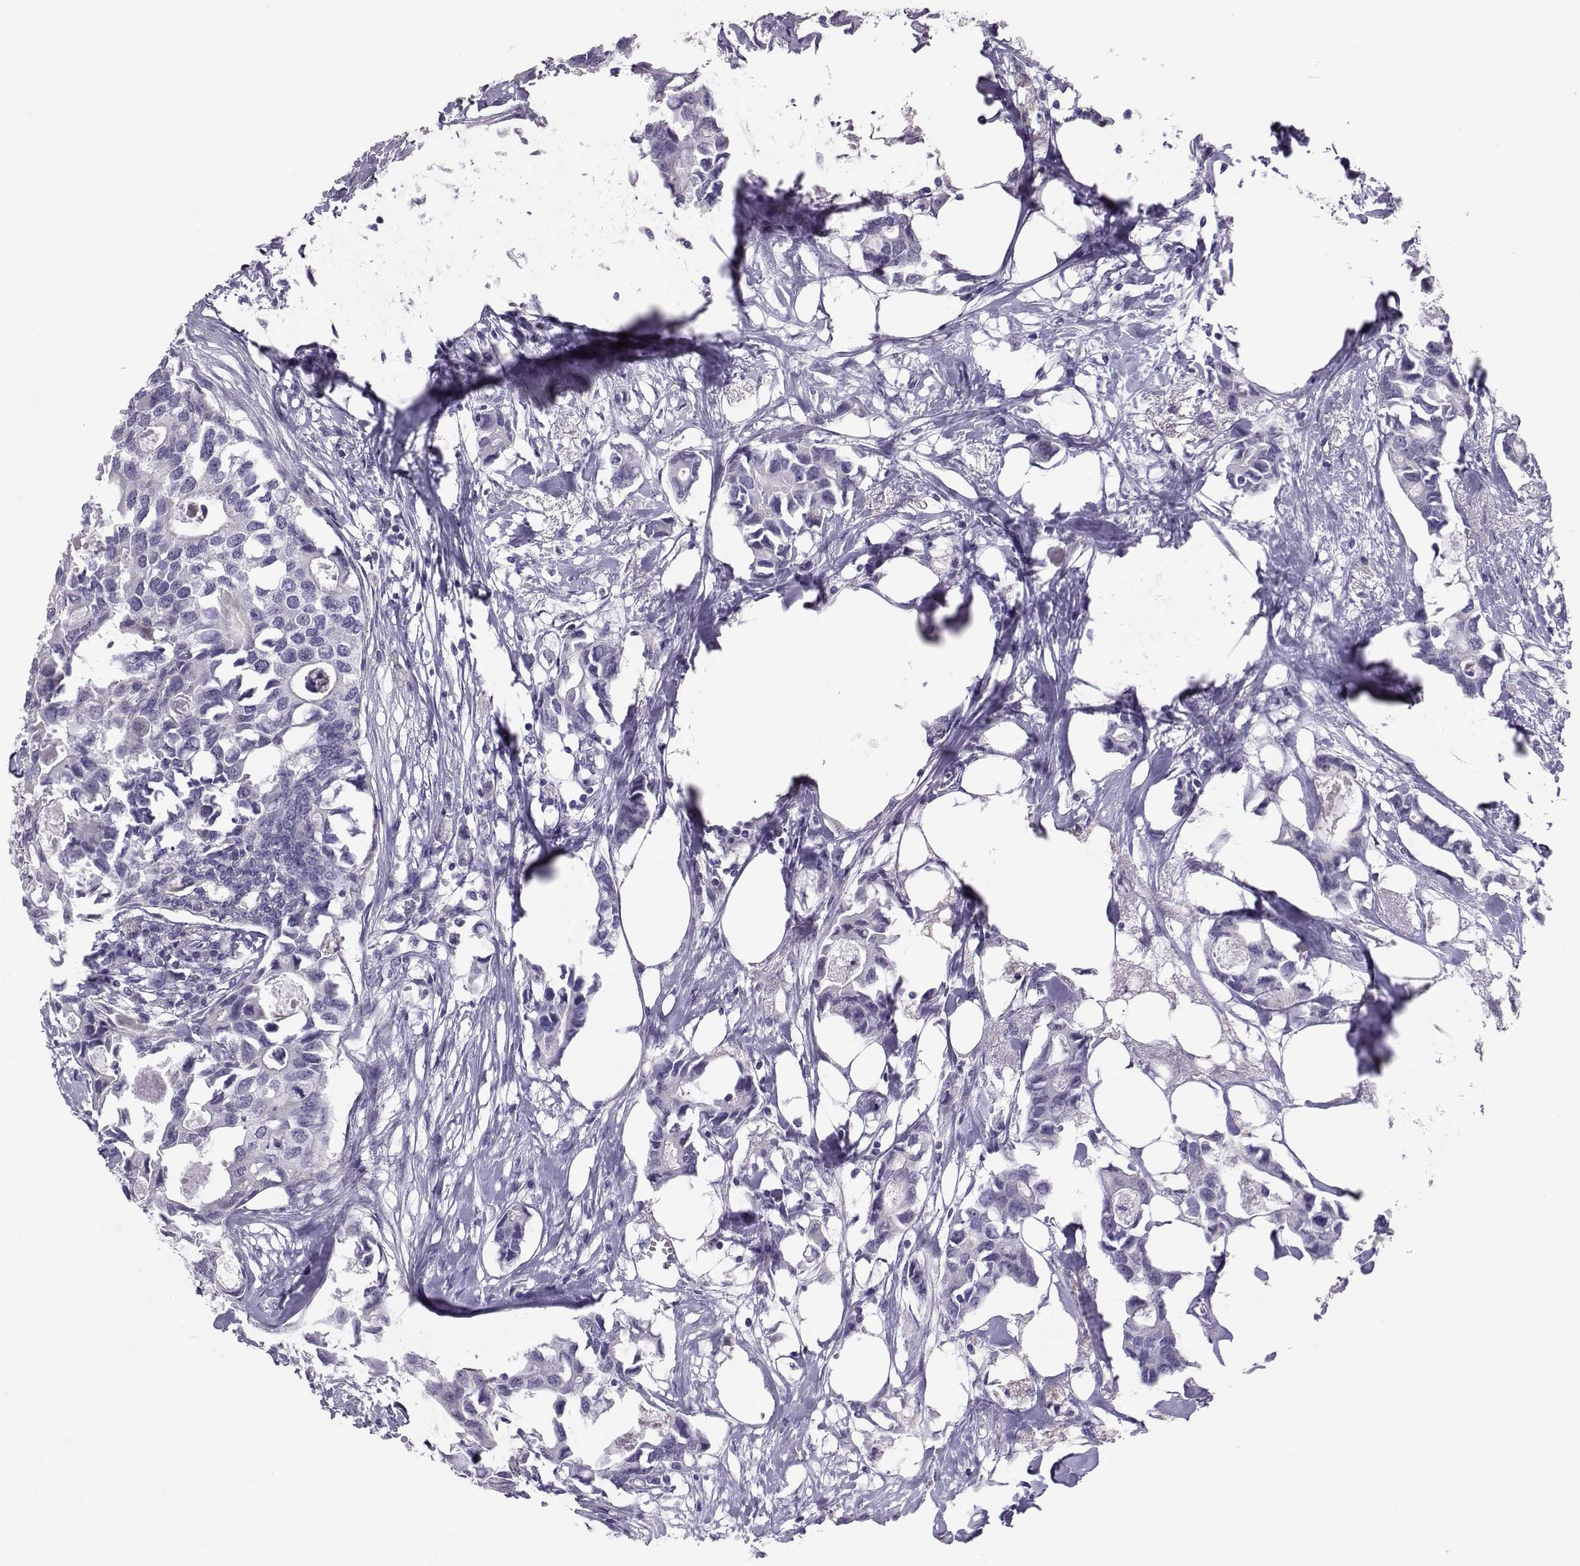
{"staining": {"intensity": "negative", "quantity": "none", "location": "none"}, "tissue": "breast cancer", "cell_type": "Tumor cells", "image_type": "cancer", "snomed": [{"axis": "morphology", "description": "Duct carcinoma"}, {"axis": "topography", "description": "Breast"}], "caption": "Immunohistochemistry (IHC) histopathology image of breast infiltrating ductal carcinoma stained for a protein (brown), which demonstrates no positivity in tumor cells.", "gene": "DNAAF1", "patient": {"sex": "female", "age": 83}}